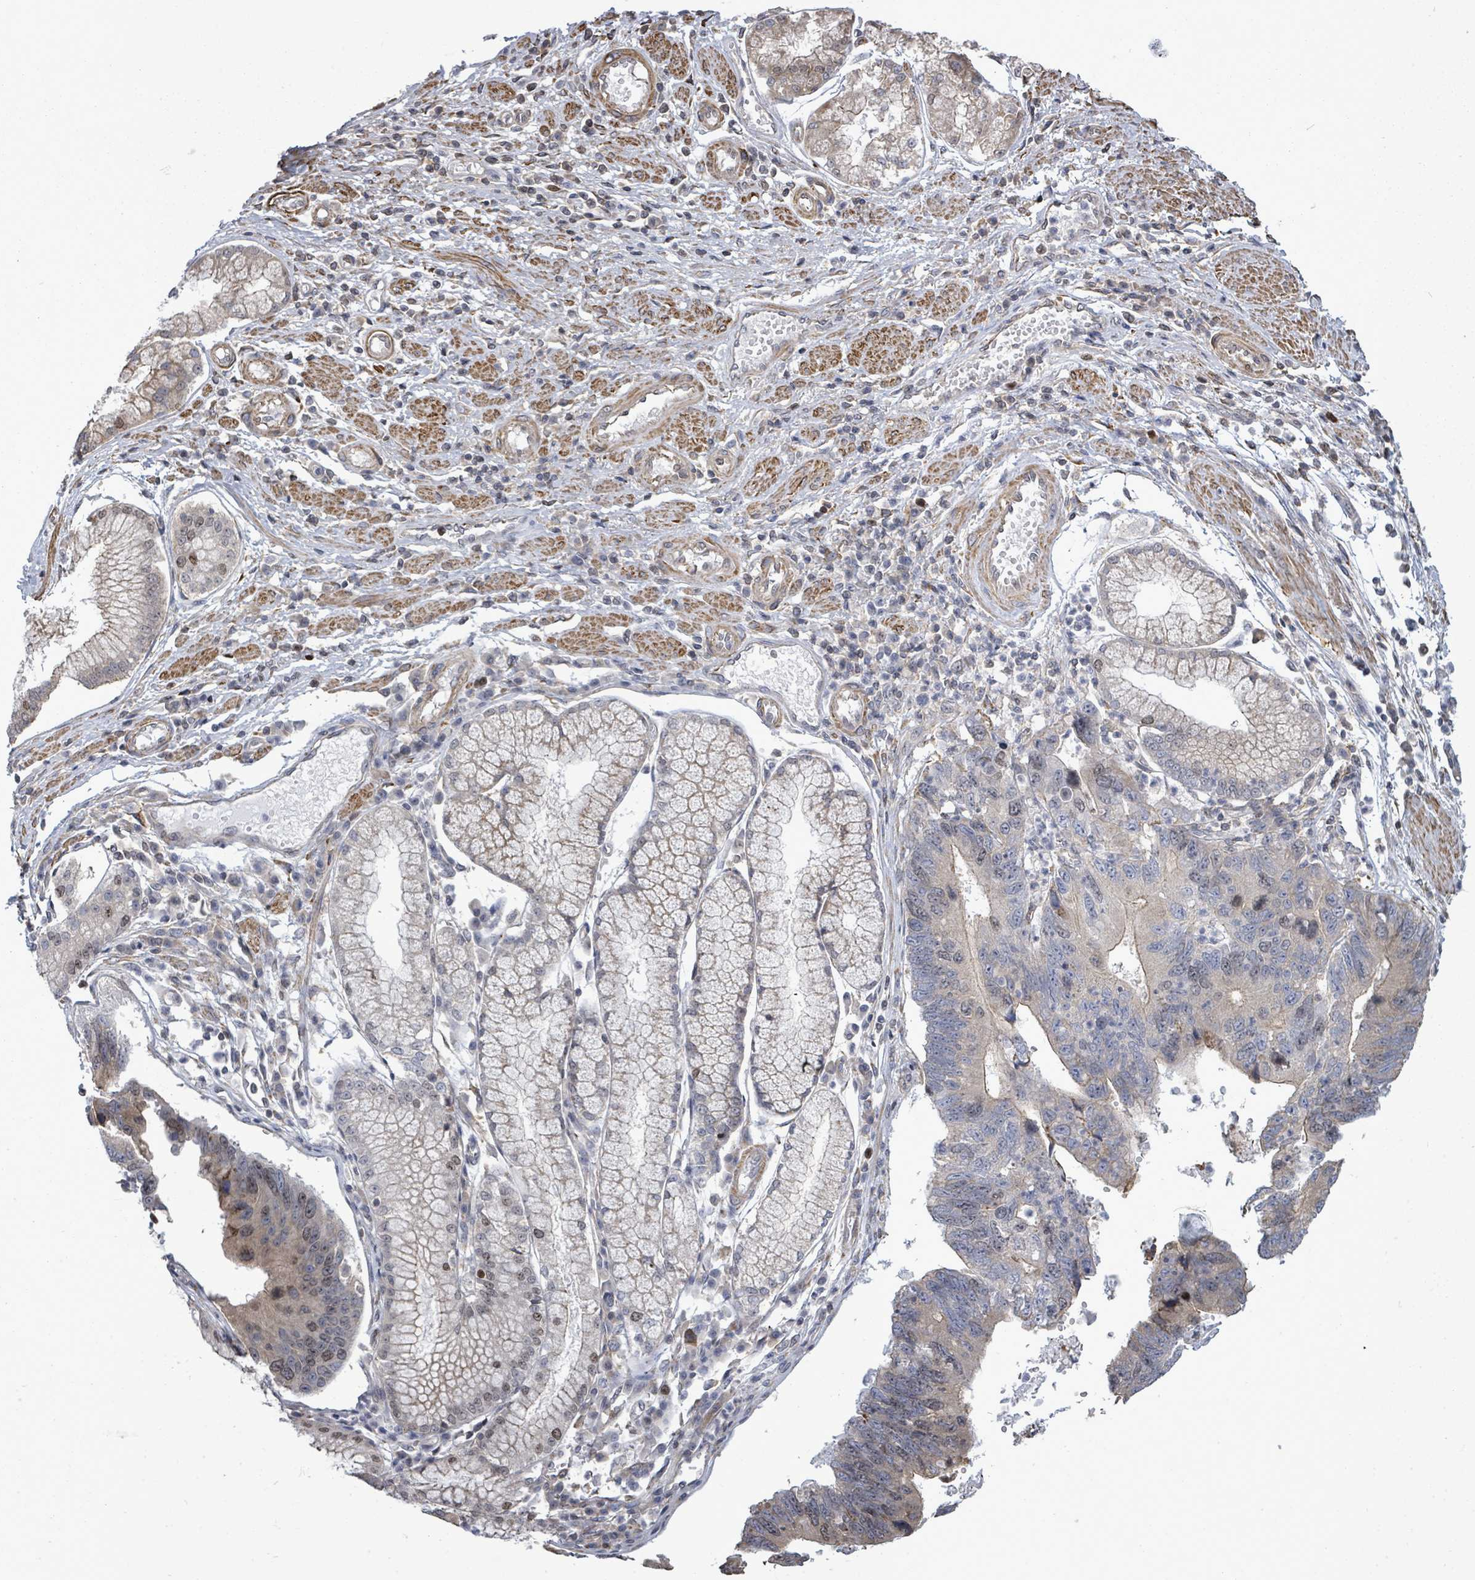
{"staining": {"intensity": "moderate", "quantity": "<25%", "location": "nuclear"}, "tissue": "stomach cancer", "cell_type": "Tumor cells", "image_type": "cancer", "snomed": [{"axis": "morphology", "description": "Adenocarcinoma, NOS"}, {"axis": "topography", "description": "Stomach"}], "caption": "Immunohistochemistry of human adenocarcinoma (stomach) demonstrates low levels of moderate nuclear staining in about <25% of tumor cells.", "gene": "PAPSS1", "patient": {"sex": "male", "age": 59}}